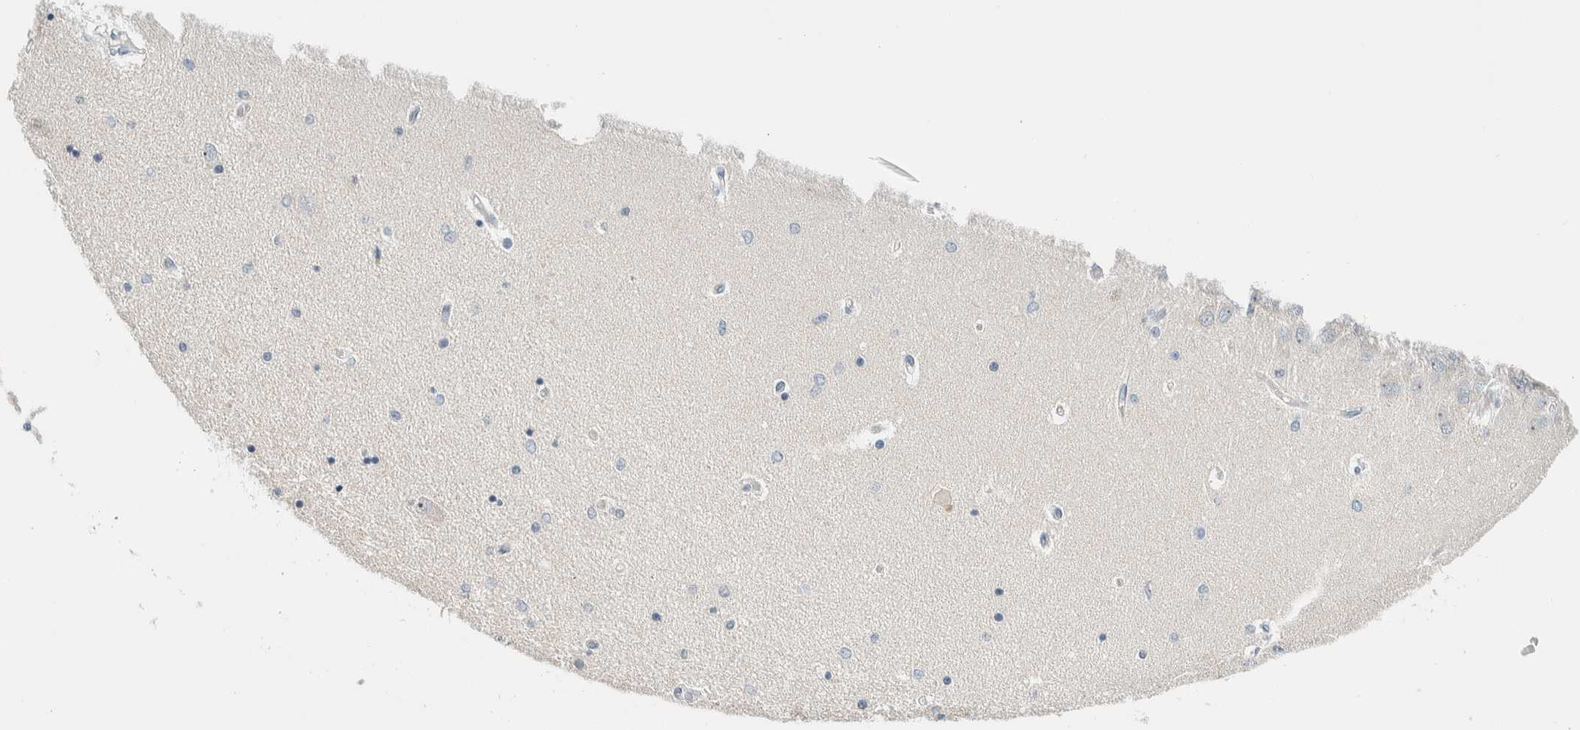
{"staining": {"intensity": "negative", "quantity": "none", "location": "none"}, "tissue": "hippocampus", "cell_type": "Glial cells", "image_type": "normal", "snomed": [{"axis": "morphology", "description": "Normal tissue, NOS"}, {"axis": "topography", "description": "Hippocampus"}], "caption": "This is an immunohistochemistry (IHC) histopathology image of unremarkable hippocampus. There is no staining in glial cells.", "gene": "NDE1", "patient": {"sex": "female", "age": 54}}